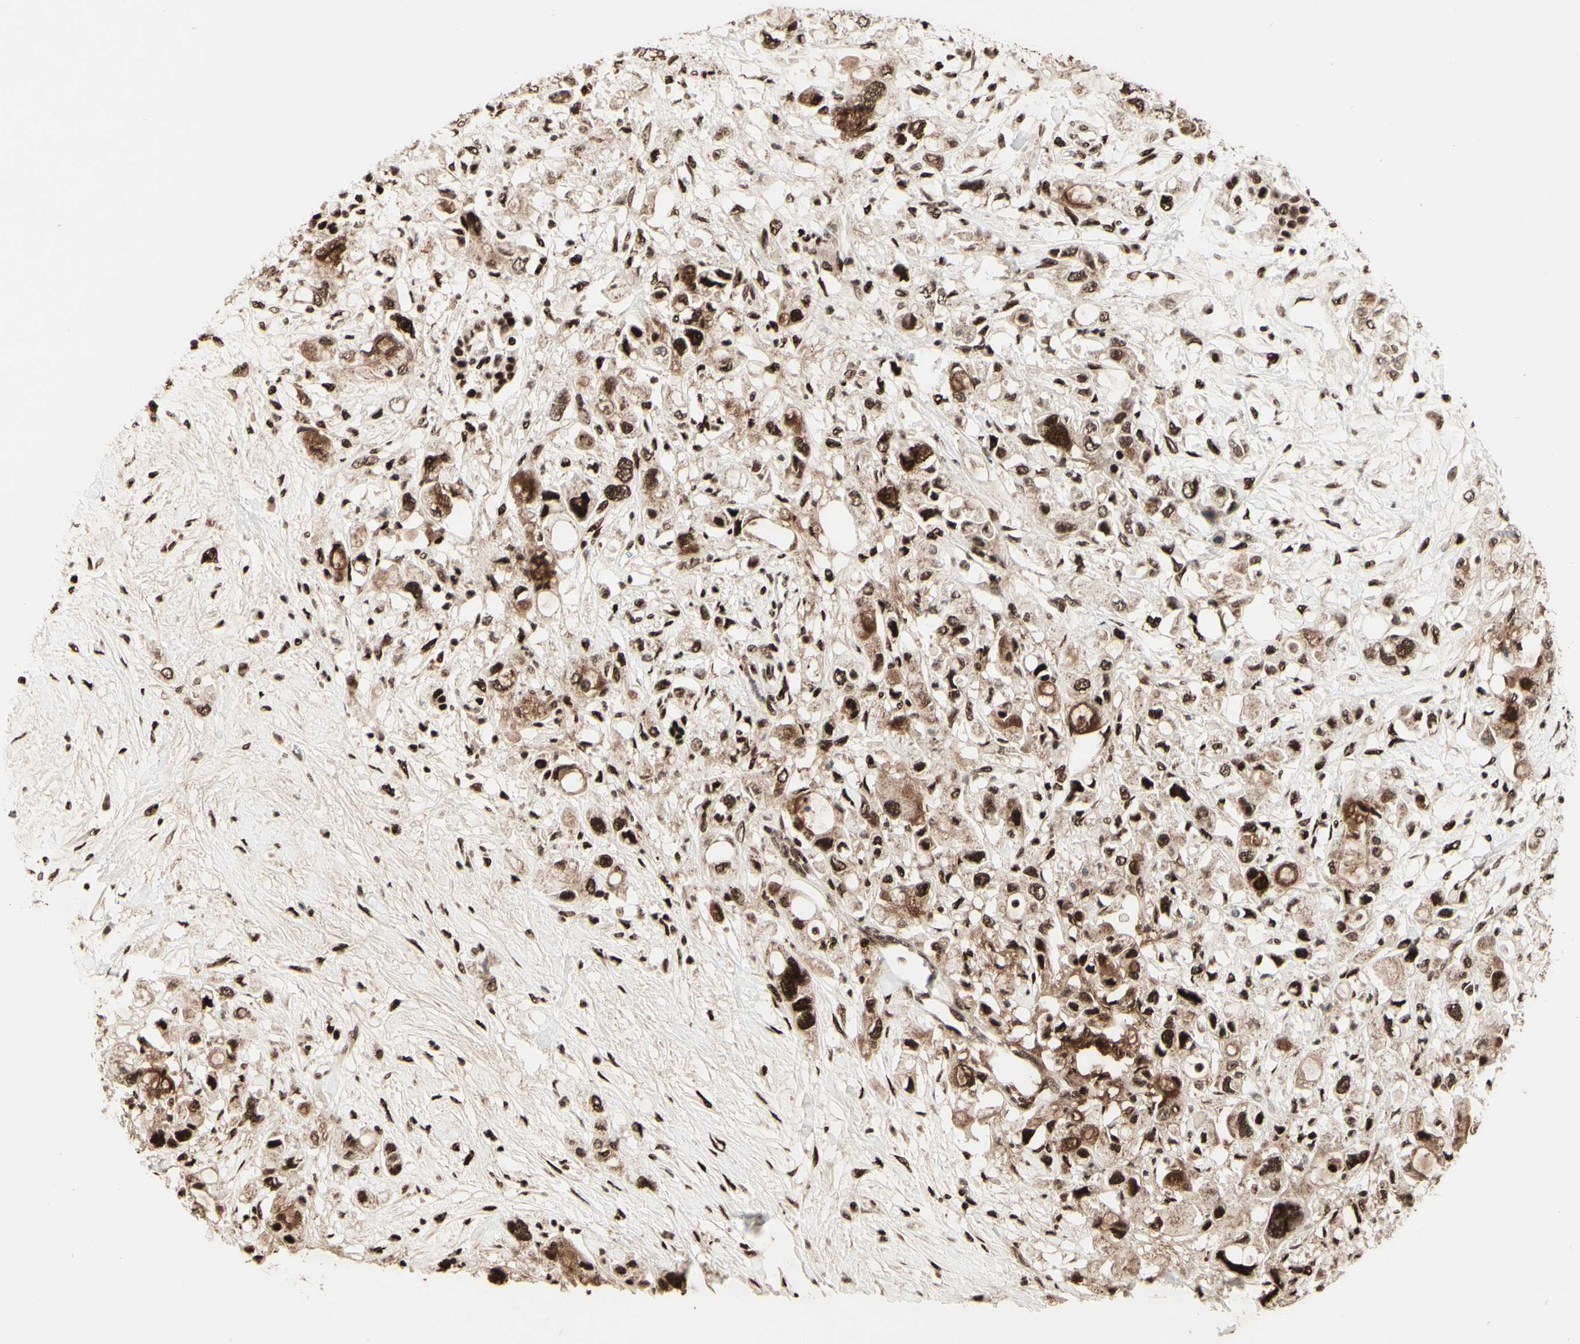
{"staining": {"intensity": "moderate", "quantity": ">75%", "location": "nuclear"}, "tissue": "pancreatic cancer", "cell_type": "Tumor cells", "image_type": "cancer", "snomed": [{"axis": "morphology", "description": "Adenocarcinoma, NOS"}, {"axis": "topography", "description": "Pancreas"}], "caption": "Pancreatic cancer tissue exhibits moderate nuclear expression in approximately >75% of tumor cells (Stains: DAB (3,3'-diaminobenzidine) in brown, nuclei in blue, Microscopy: brightfield microscopy at high magnification).", "gene": "NR3C1", "patient": {"sex": "female", "age": 56}}